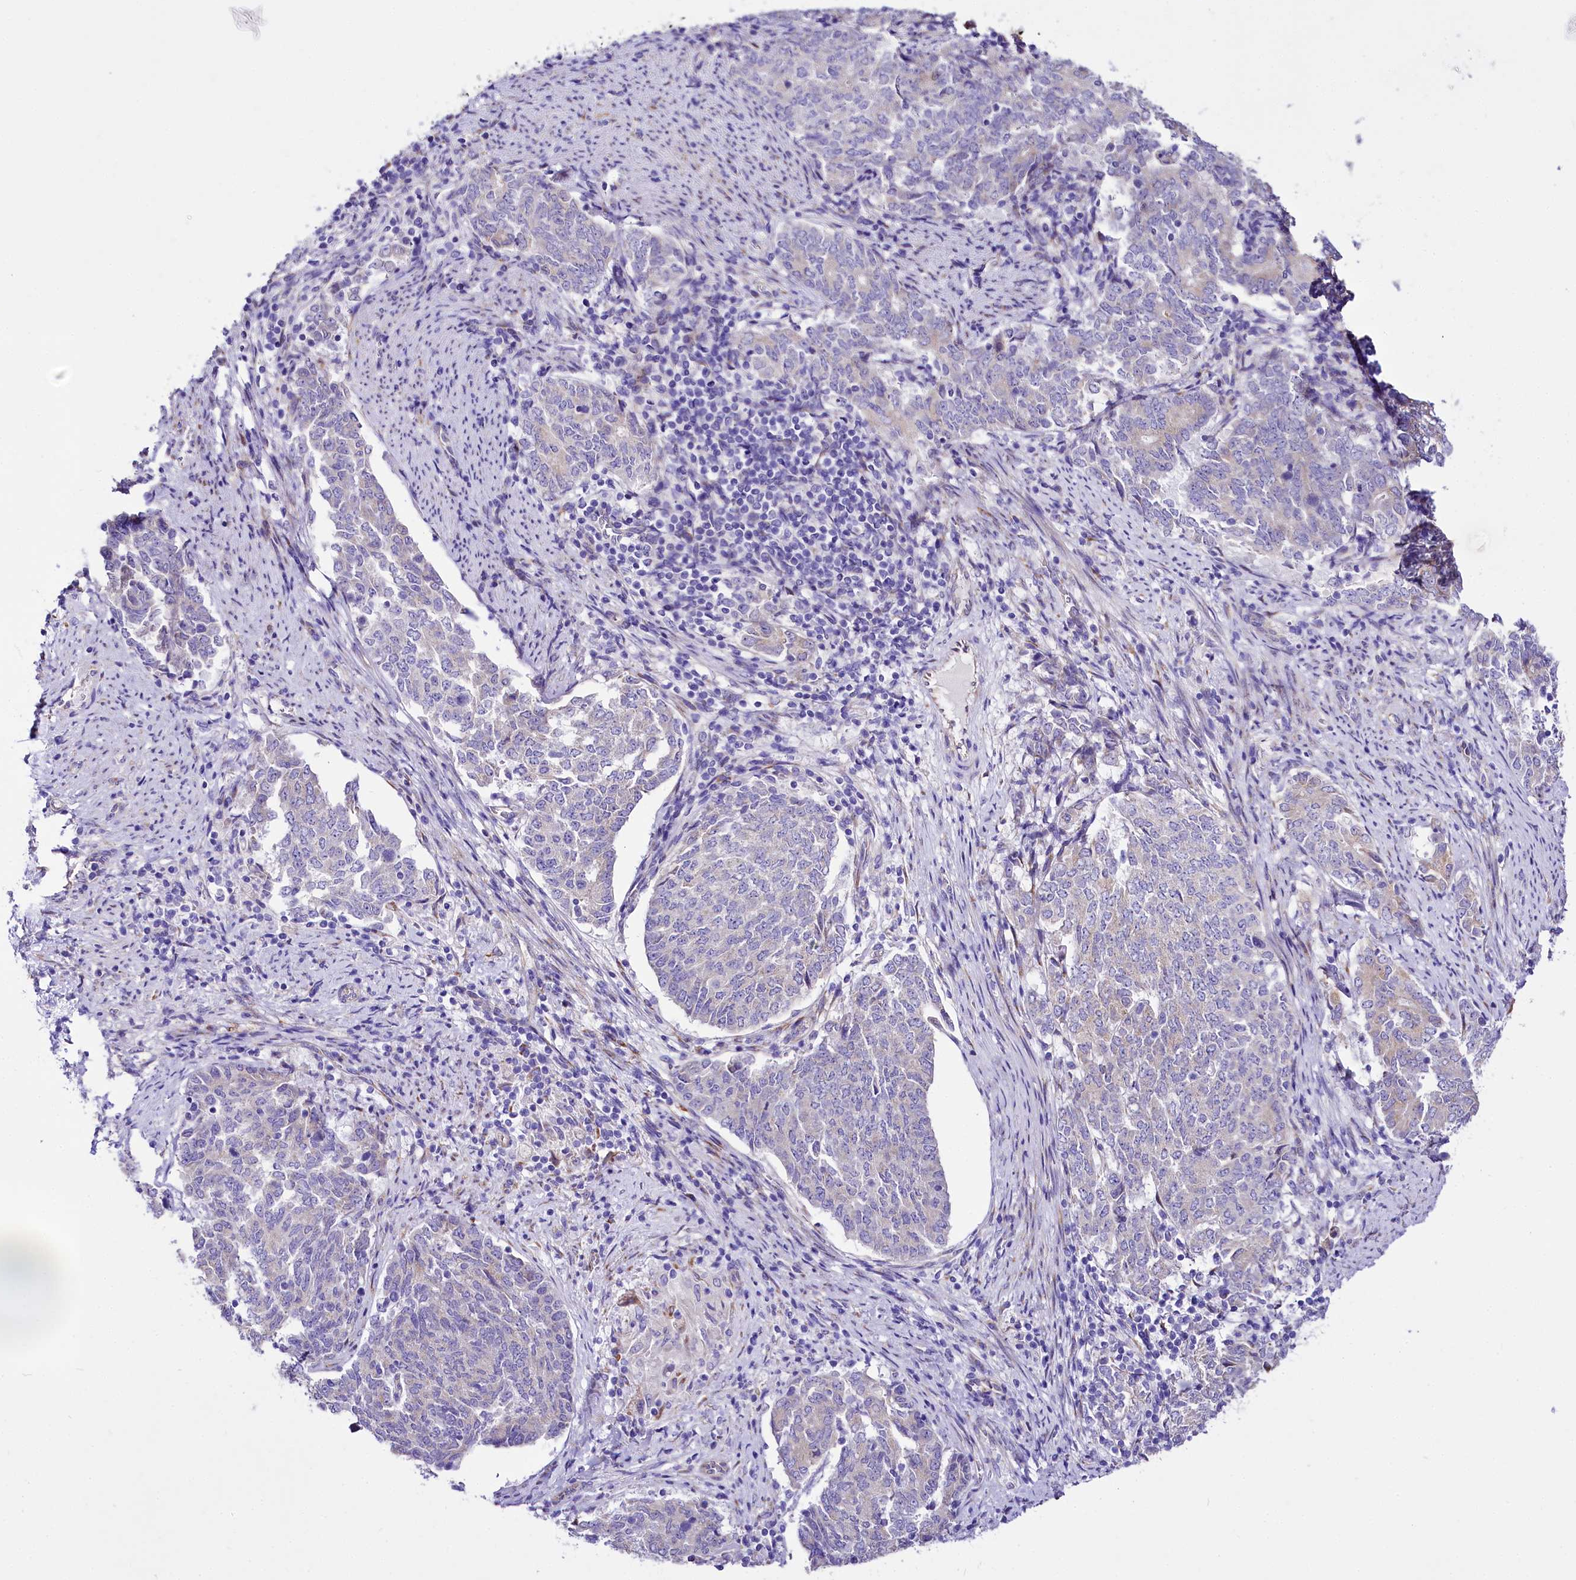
{"staining": {"intensity": "negative", "quantity": "none", "location": "none"}, "tissue": "endometrial cancer", "cell_type": "Tumor cells", "image_type": "cancer", "snomed": [{"axis": "morphology", "description": "Adenocarcinoma, NOS"}, {"axis": "topography", "description": "Endometrium"}], "caption": "Endometrial cancer (adenocarcinoma) stained for a protein using immunohistochemistry shows no positivity tumor cells.", "gene": "A2ML1", "patient": {"sex": "female", "age": 80}}